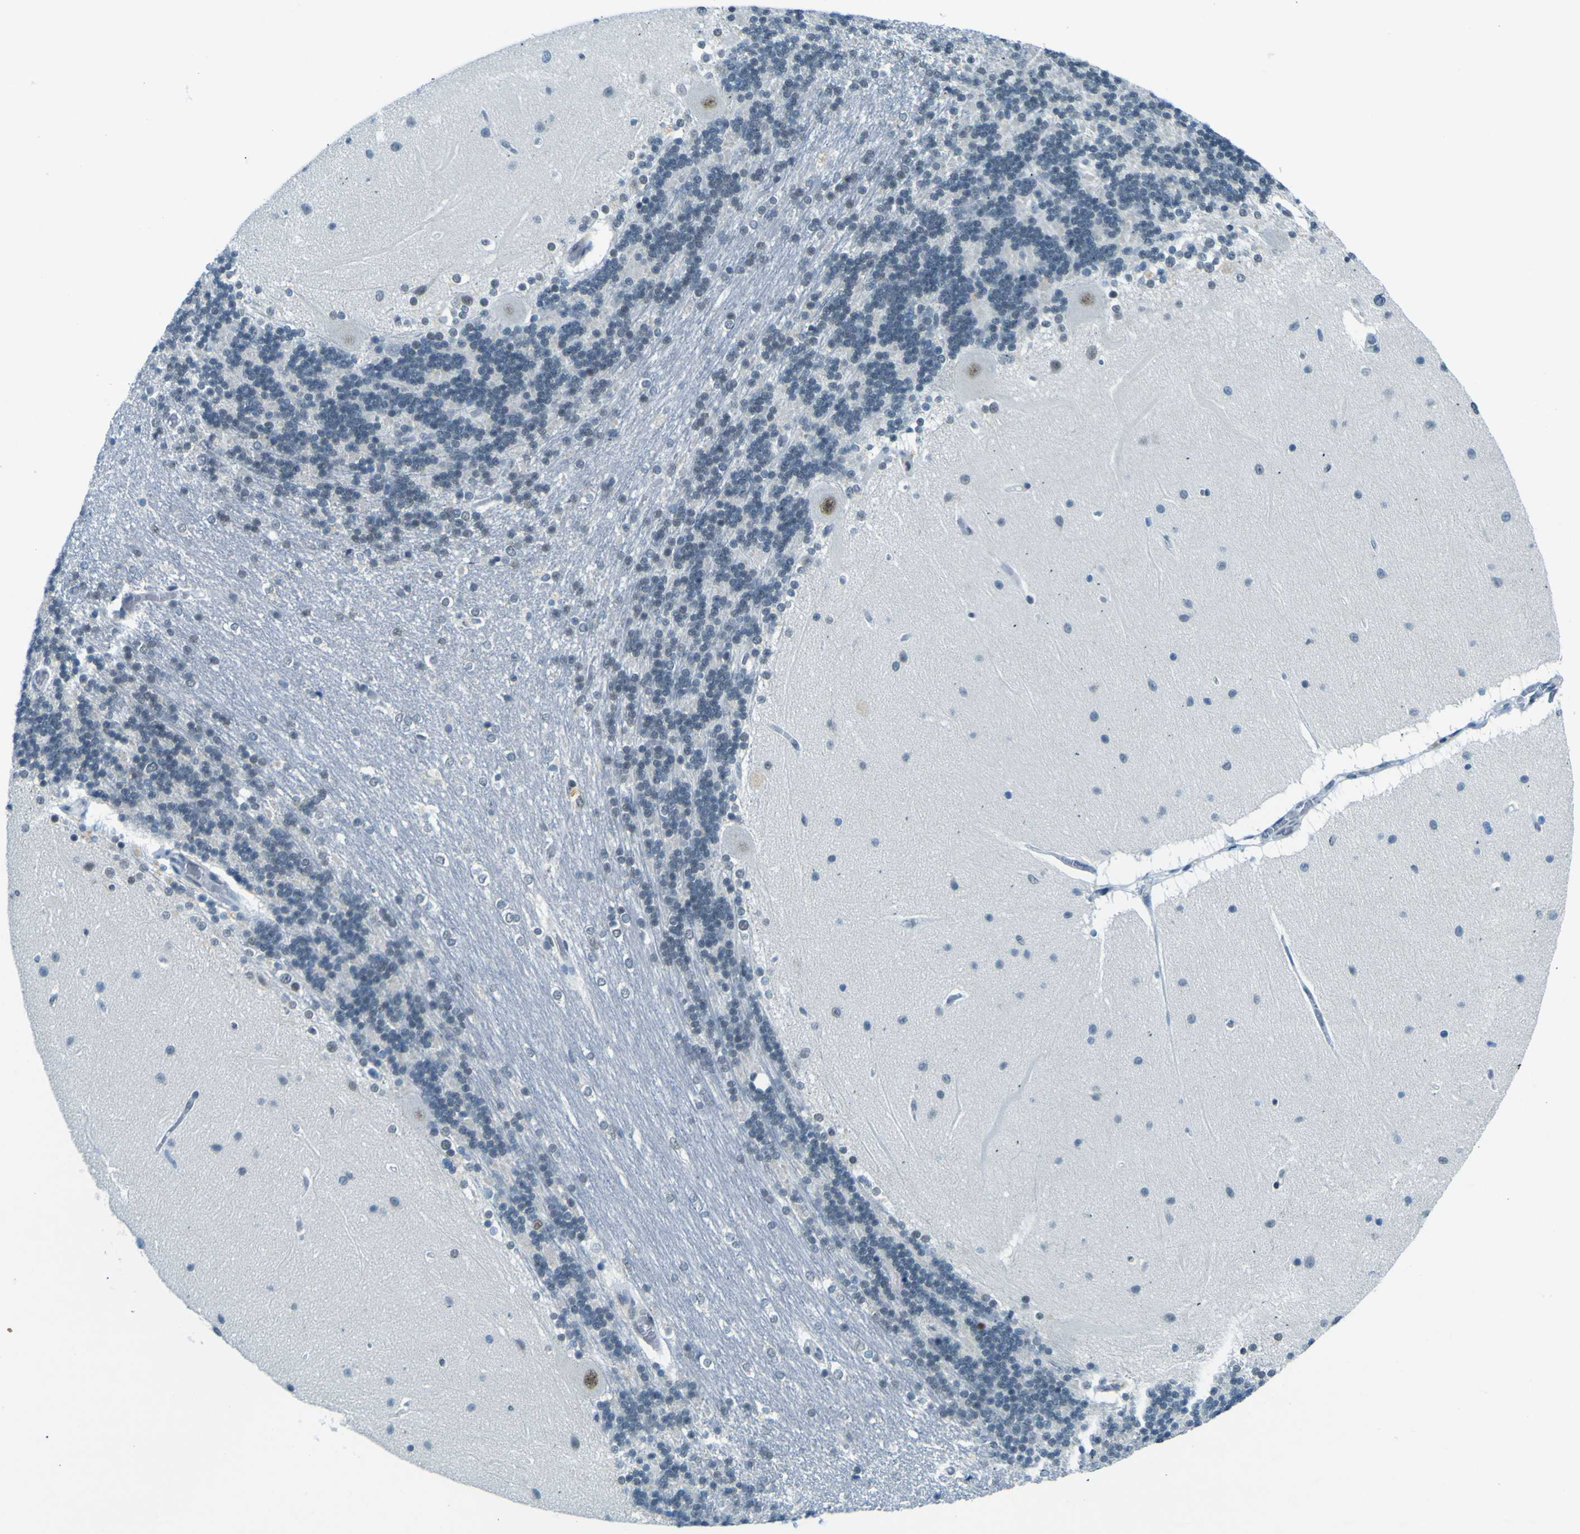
{"staining": {"intensity": "weak", "quantity": "<25%", "location": "nuclear"}, "tissue": "cerebellum", "cell_type": "Cells in granular layer", "image_type": "normal", "snomed": [{"axis": "morphology", "description": "Normal tissue, NOS"}, {"axis": "topography", "description": "Cerebellum"}], "caption": "This is an immunohistochemistry (IHC) image of unremarkable human cerebellum. There is no expression in cells in granular layer.", "gene": "CEBPG", "patient": {"sex": "female", "age": 54}}